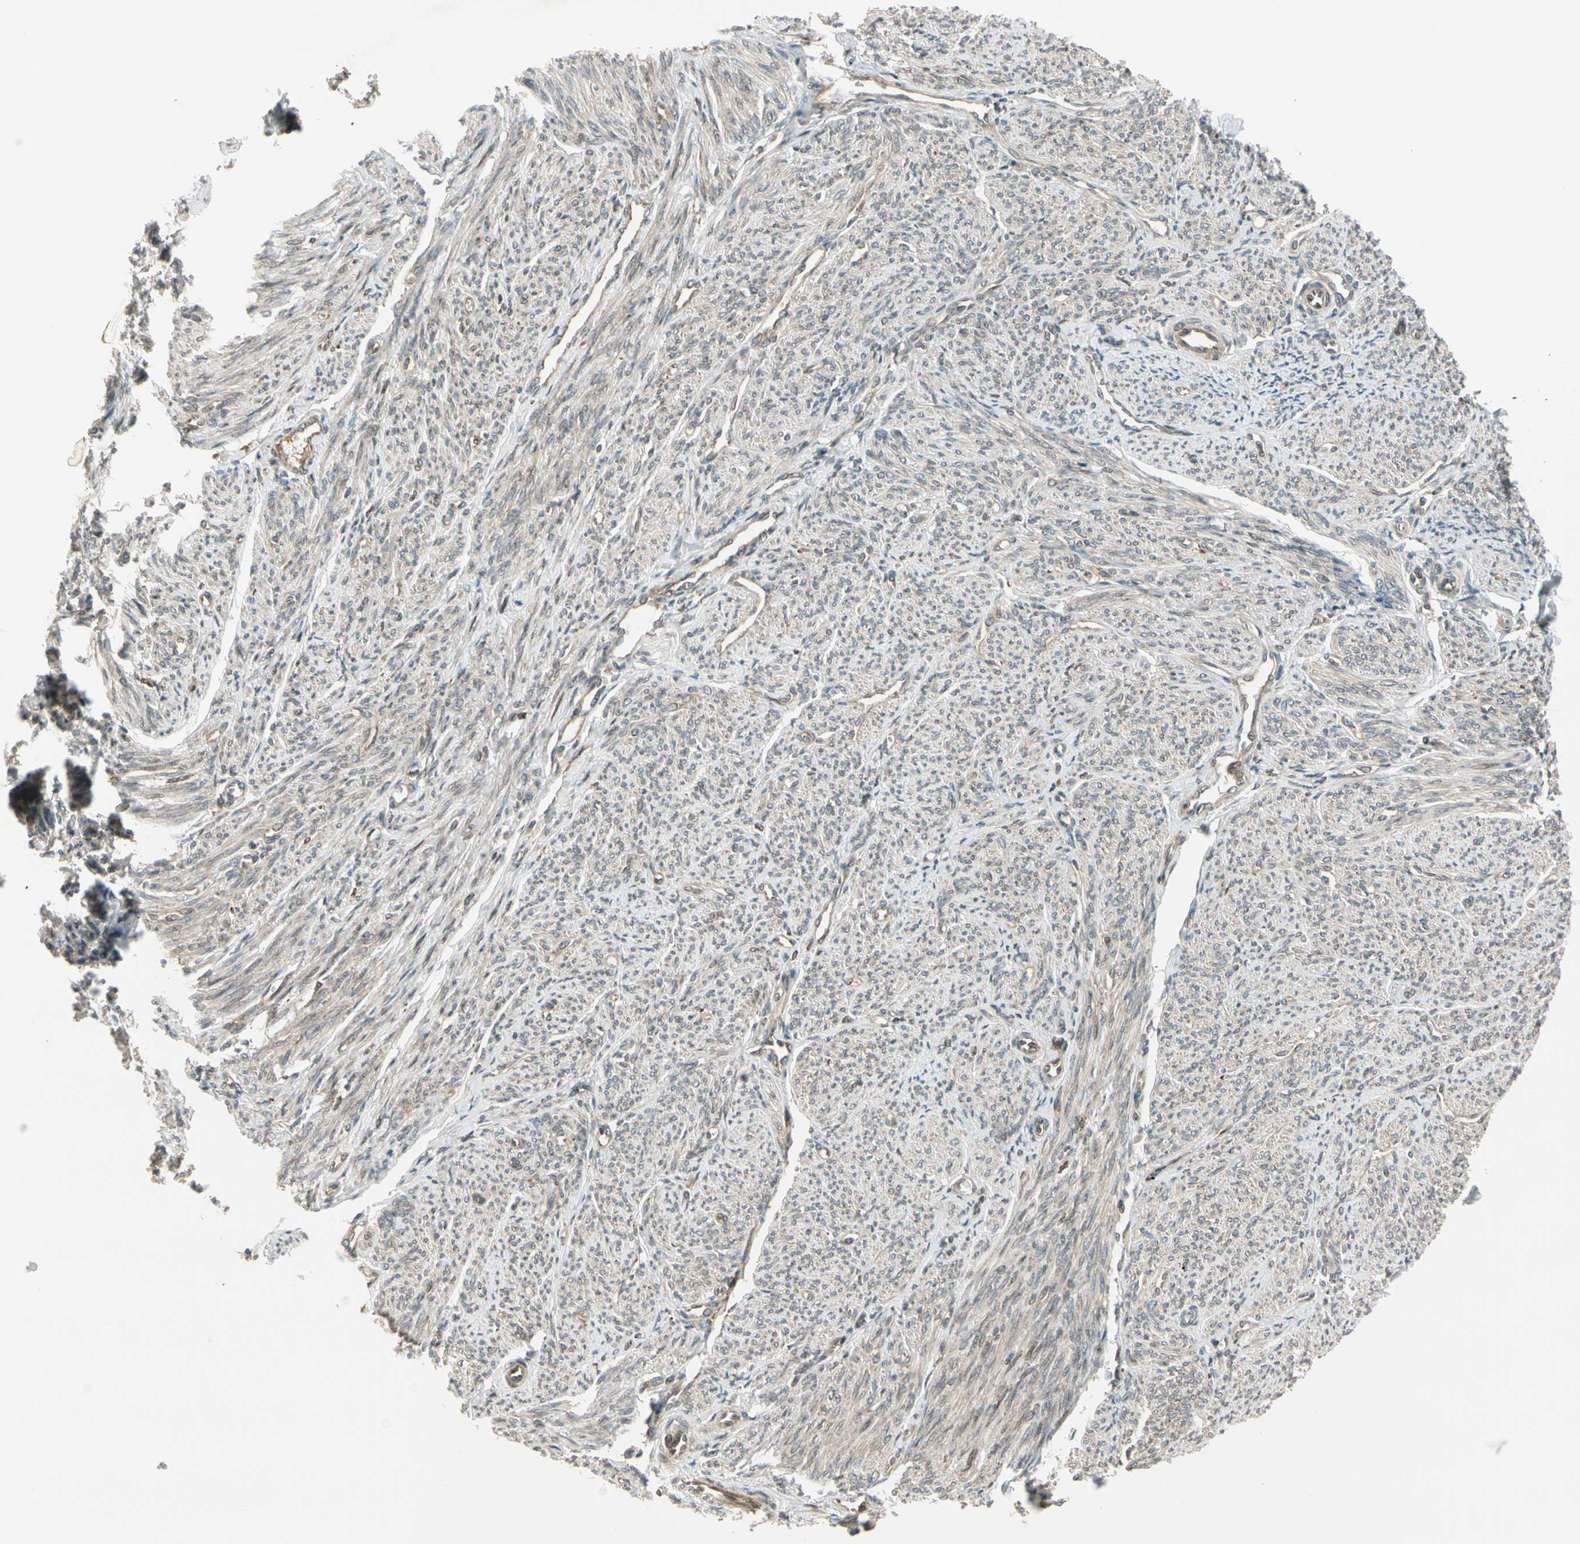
{"staining": {"intensity": "moderate", "quantity": ">75%", "location": "cytoplasmic/membranous,nuclear"}, "tissue": "smooth muscle", "cell_type": "Smooth muscle cells", "image_type": "normal", "snomed": [{"axis": "morphology", "description": "Normal tissue, NOS"}, {"axis": "topography", "description": "Smooth muscle"}], "caption": "Protein analysis of unremarkable smooth muscle reveals moderate cytoplasmic/membranous,nuclear positivity in approximately >75% of smooth muscle cells. (DAB (3,3'-diaminobenzidine) IHC with brightfield microscopy, high magnification).", "gene": "TRIO", "patient": {"sex": "female", "age": 65}}